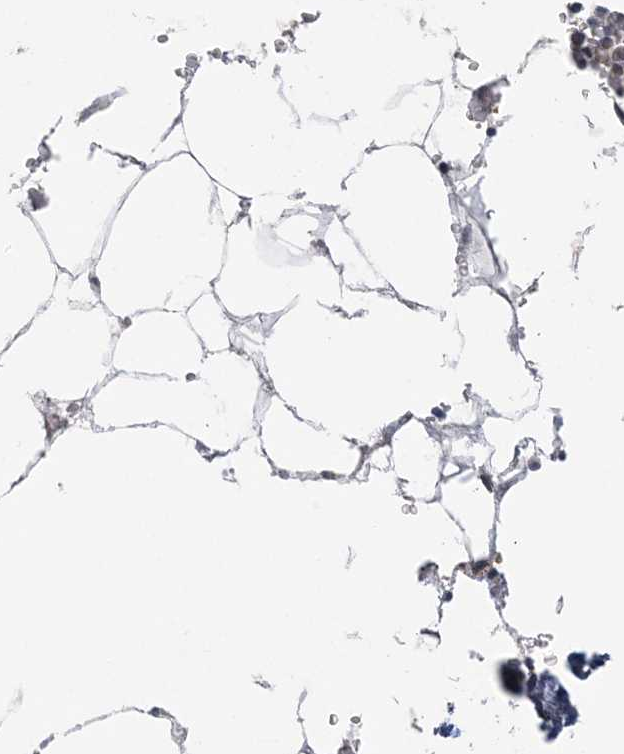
{"staining": {"intensity": "weak", "quantity": "<25%", "location": "nuclear"}, "tissue": "bone marrow", "cell_type": "Hematopoietic cells", "image_type": "normal", "snomed": [{"axis": "morphology", "description": "Normal tissue, NOS"}, {"axis": "topography", "description": "Bone marrow"}], "caption": "This photomicrograph is of unremarkable bone marrow stained with immunohistochemistry to label a protein in brown with the nuclei are counter-stained blue. There is no positivity in hematopoietic cells.", "gene": "ZBTB7A", "patient": {"sex": "male", "age": 70}}